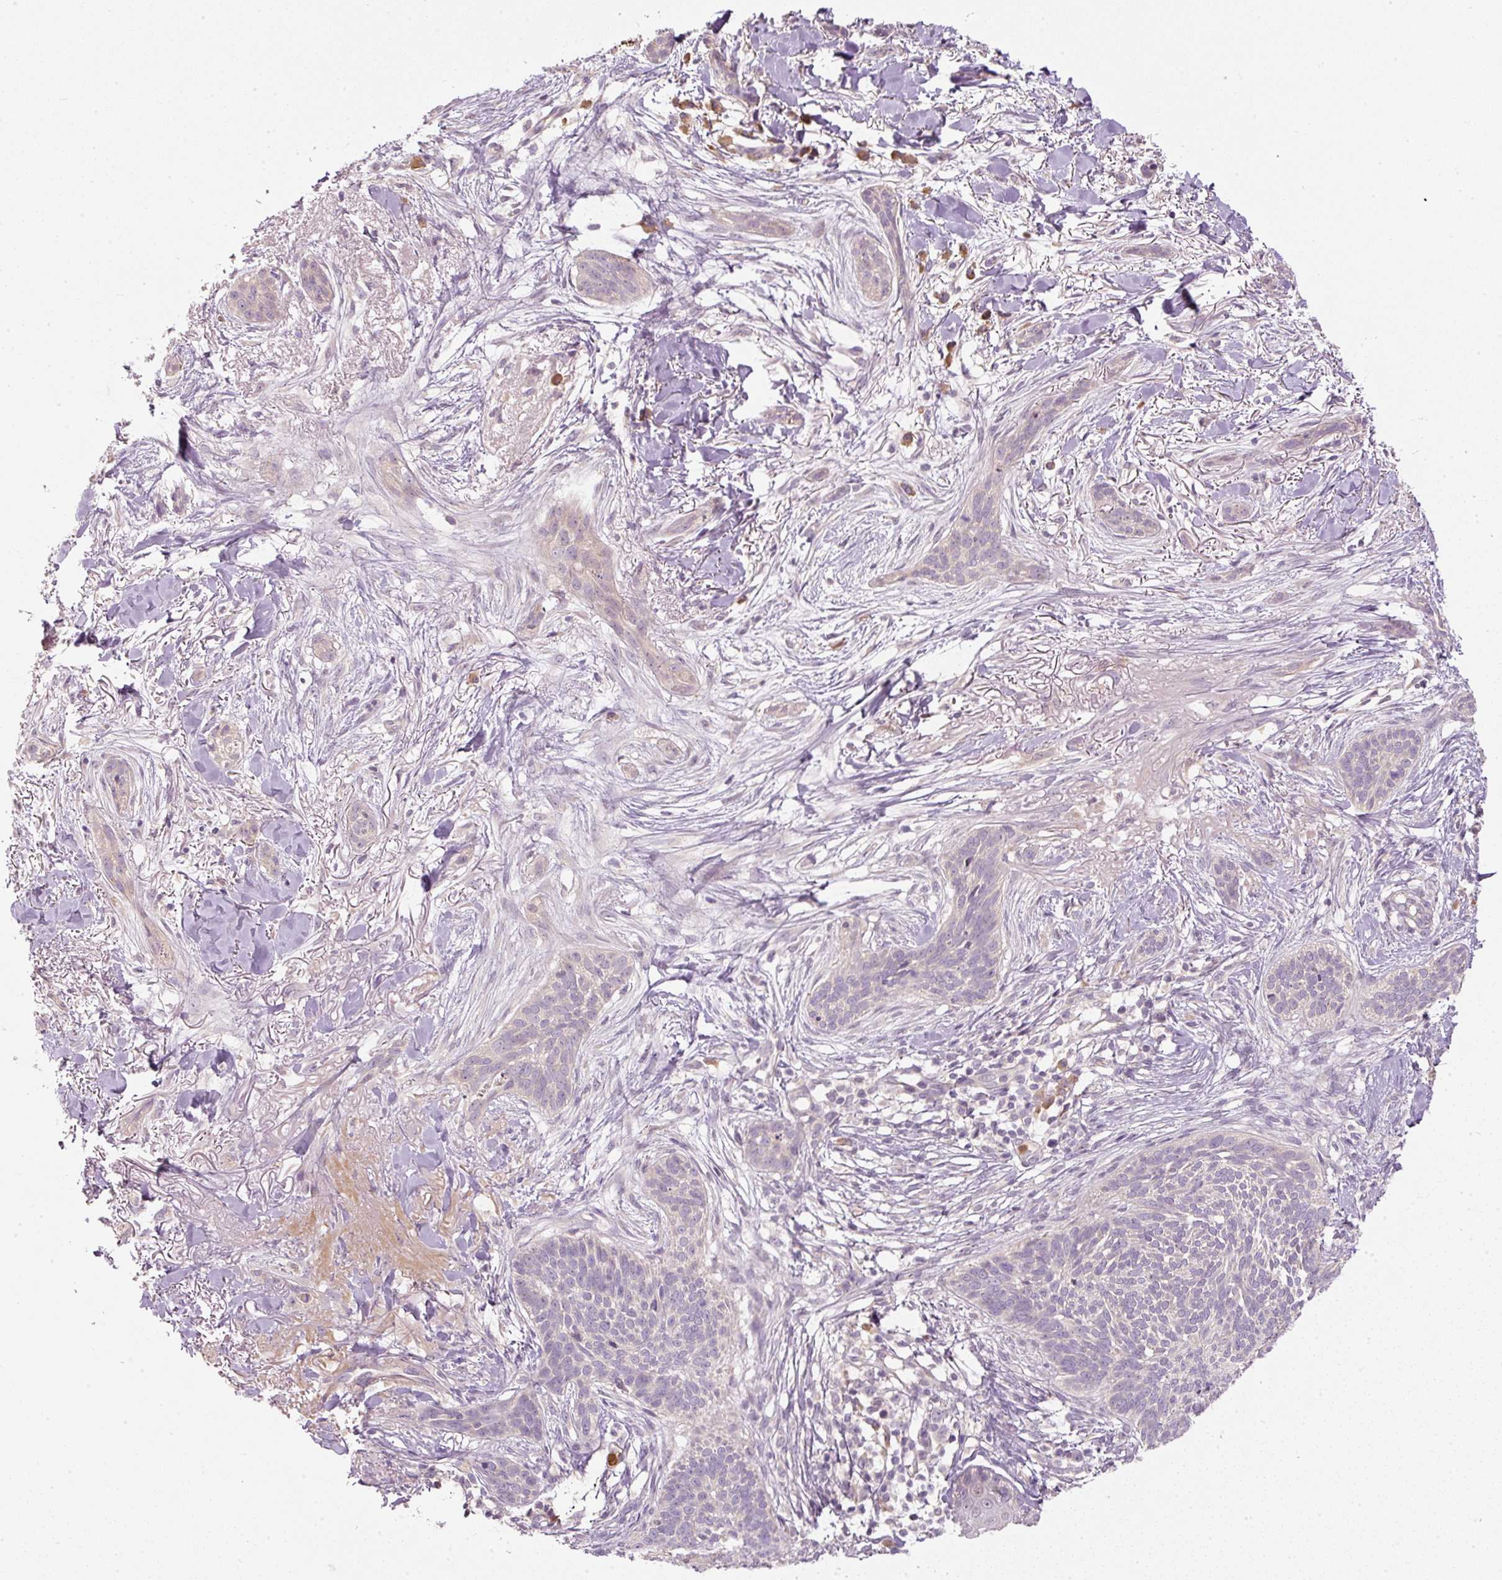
{"staining": {"intensity": "negative", "quantity": "none", "location": "none"}, "tissue": "skin cancer", "cell_type": "Tumor cells", "image_type": "cancer", "snomed": [{"axis": "morphology", "description": "Basal cell carcinoma"}, {"axis": "topography", "description": "Skin"}], "caption": "An image of human skin cancer is negative for staining in tumor cells.", "gene": "CTTNBP2", "patient": {"sex": "male", "age": 52}}